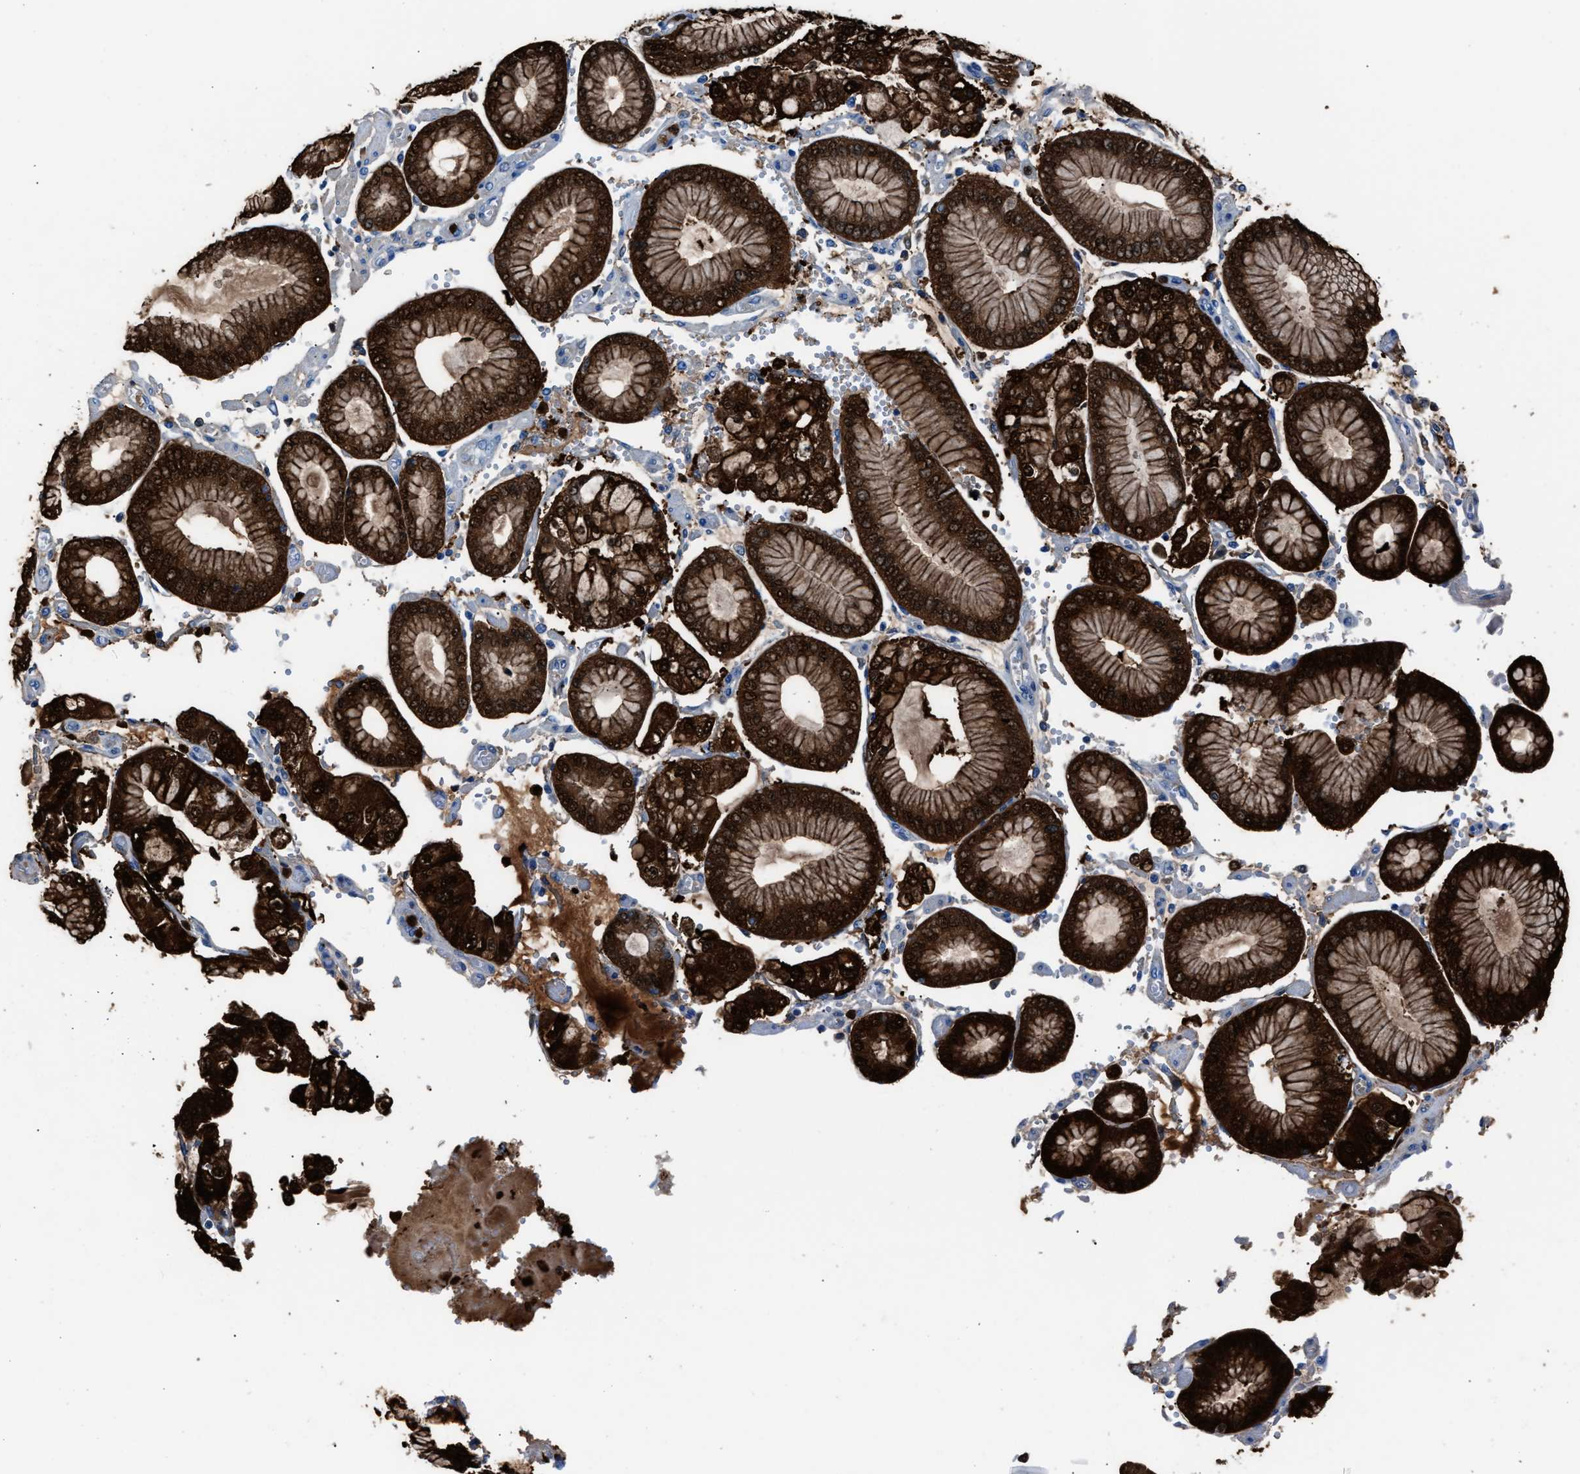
{"staining": {"intensity": "strong", "quantity": ">75%", "location": "cytoplasmic/membranous,nuclear"}, "tissue": "stomach cancer", "cell_type": "Tumor cells", "image_type": "cancer", "snomed": [{"axis": "morphology", "description": "Adenocarcinoma, NOS"}, {"axis": "topography", "description": "Stomach"}], "caption": "About >75% of tumor cells in human stomach cancer (adenocarcinoma) exhibit strong cytoplasmic/membranous and nuclear protein staining as visualized by brown immunohistochemical staining.", "gene": "S100P", "patient": {"sex": "male", "age": 76}}